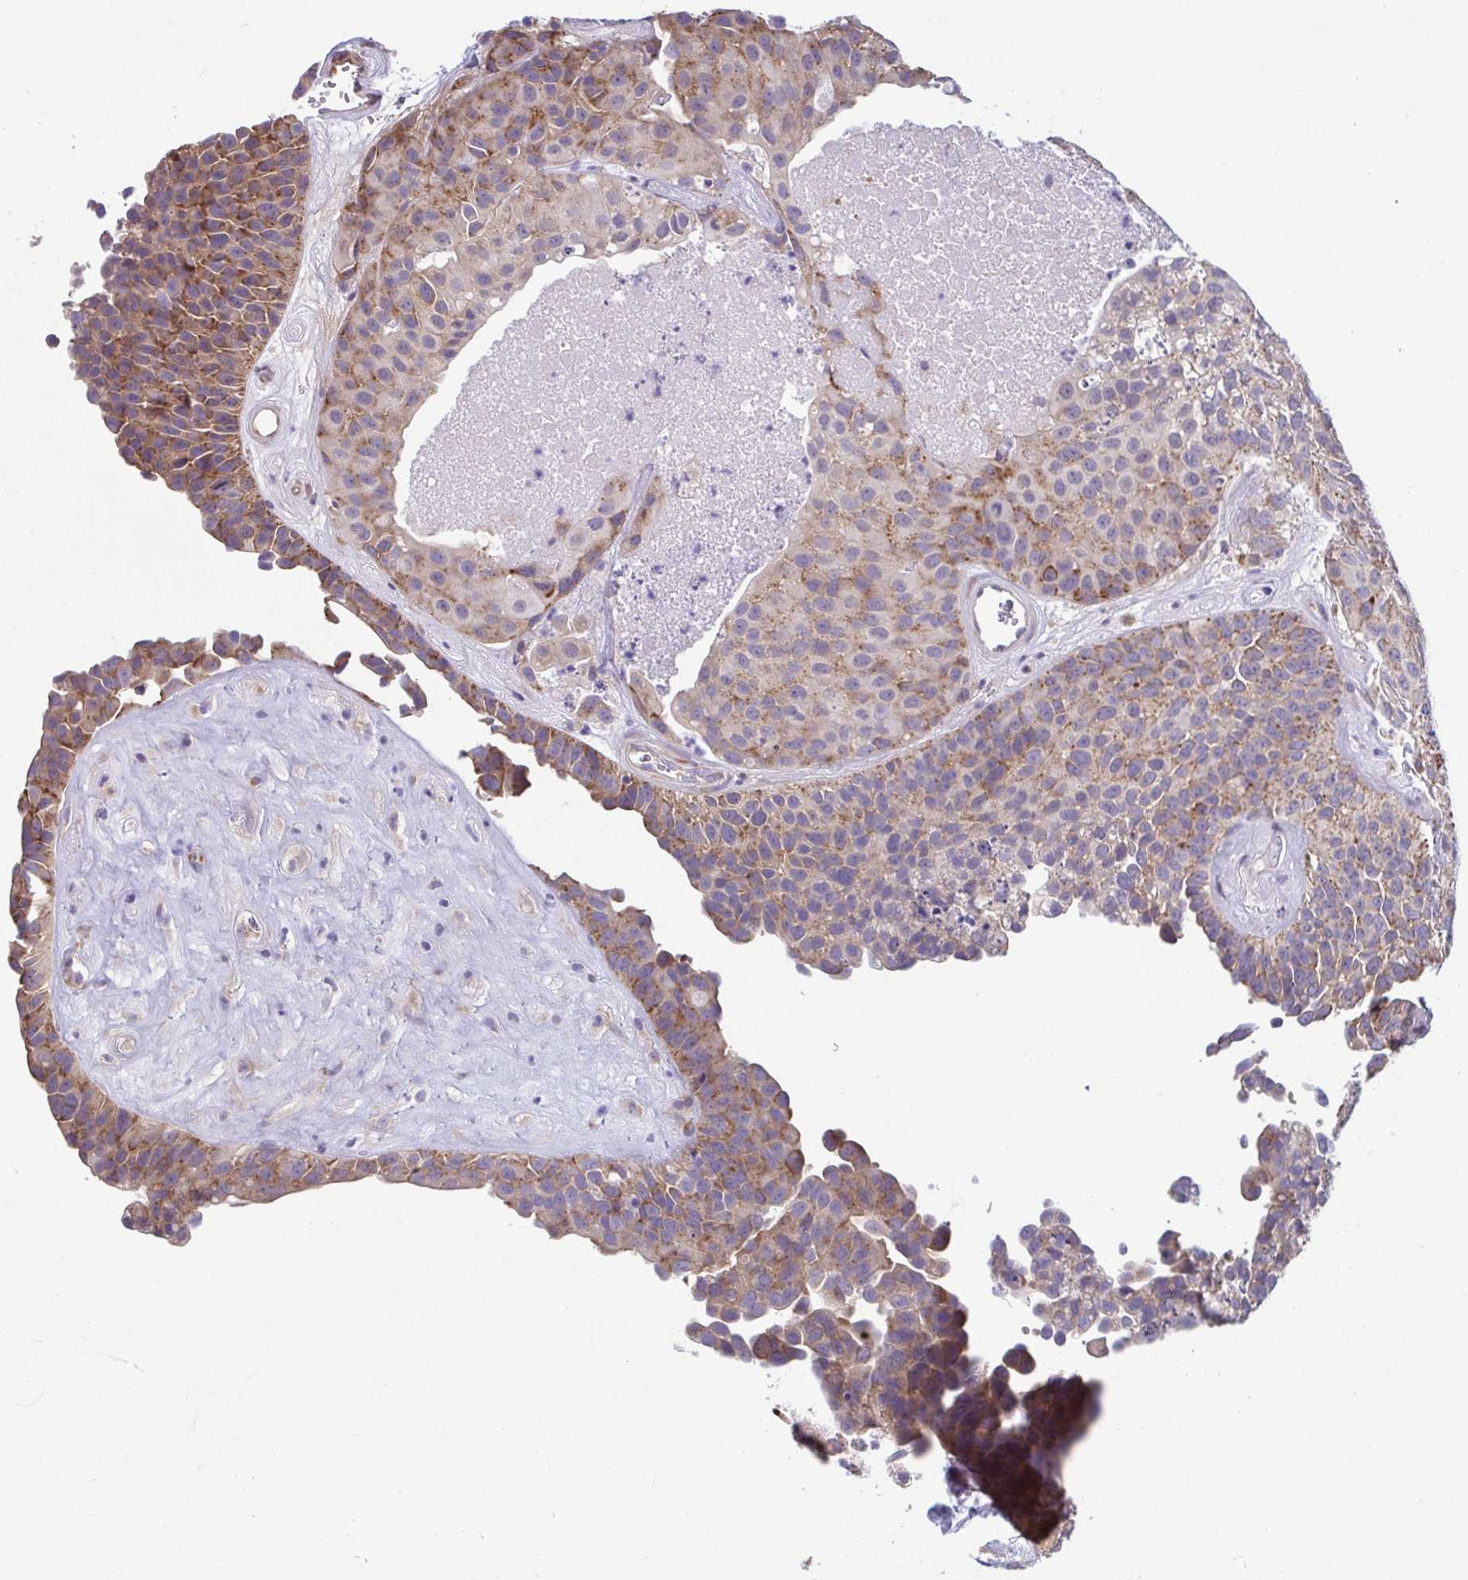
{"staining": {"intensity": "moderate", "quantity": "25%-75%", "location": "cytoplasmic/membranous"}, "tissue": "urothelial cancer", "cell_type": "Tumor cells", "image_type": "cancer", "snomed": [{"axis": "morphology", "description": "Urothelial carcinoma, Low grade"}, {"axis": "topography", "description": "Urinary bladder"}], "caption": "Urothelial cancer was stained to show a protein in brown. There is medium levels of moderate cytoplasmic/membranous staining in approximately 25%-75% of tumor cells.", "gene": "TMEM108", "patient": {"sex": "male", "age": 76}}